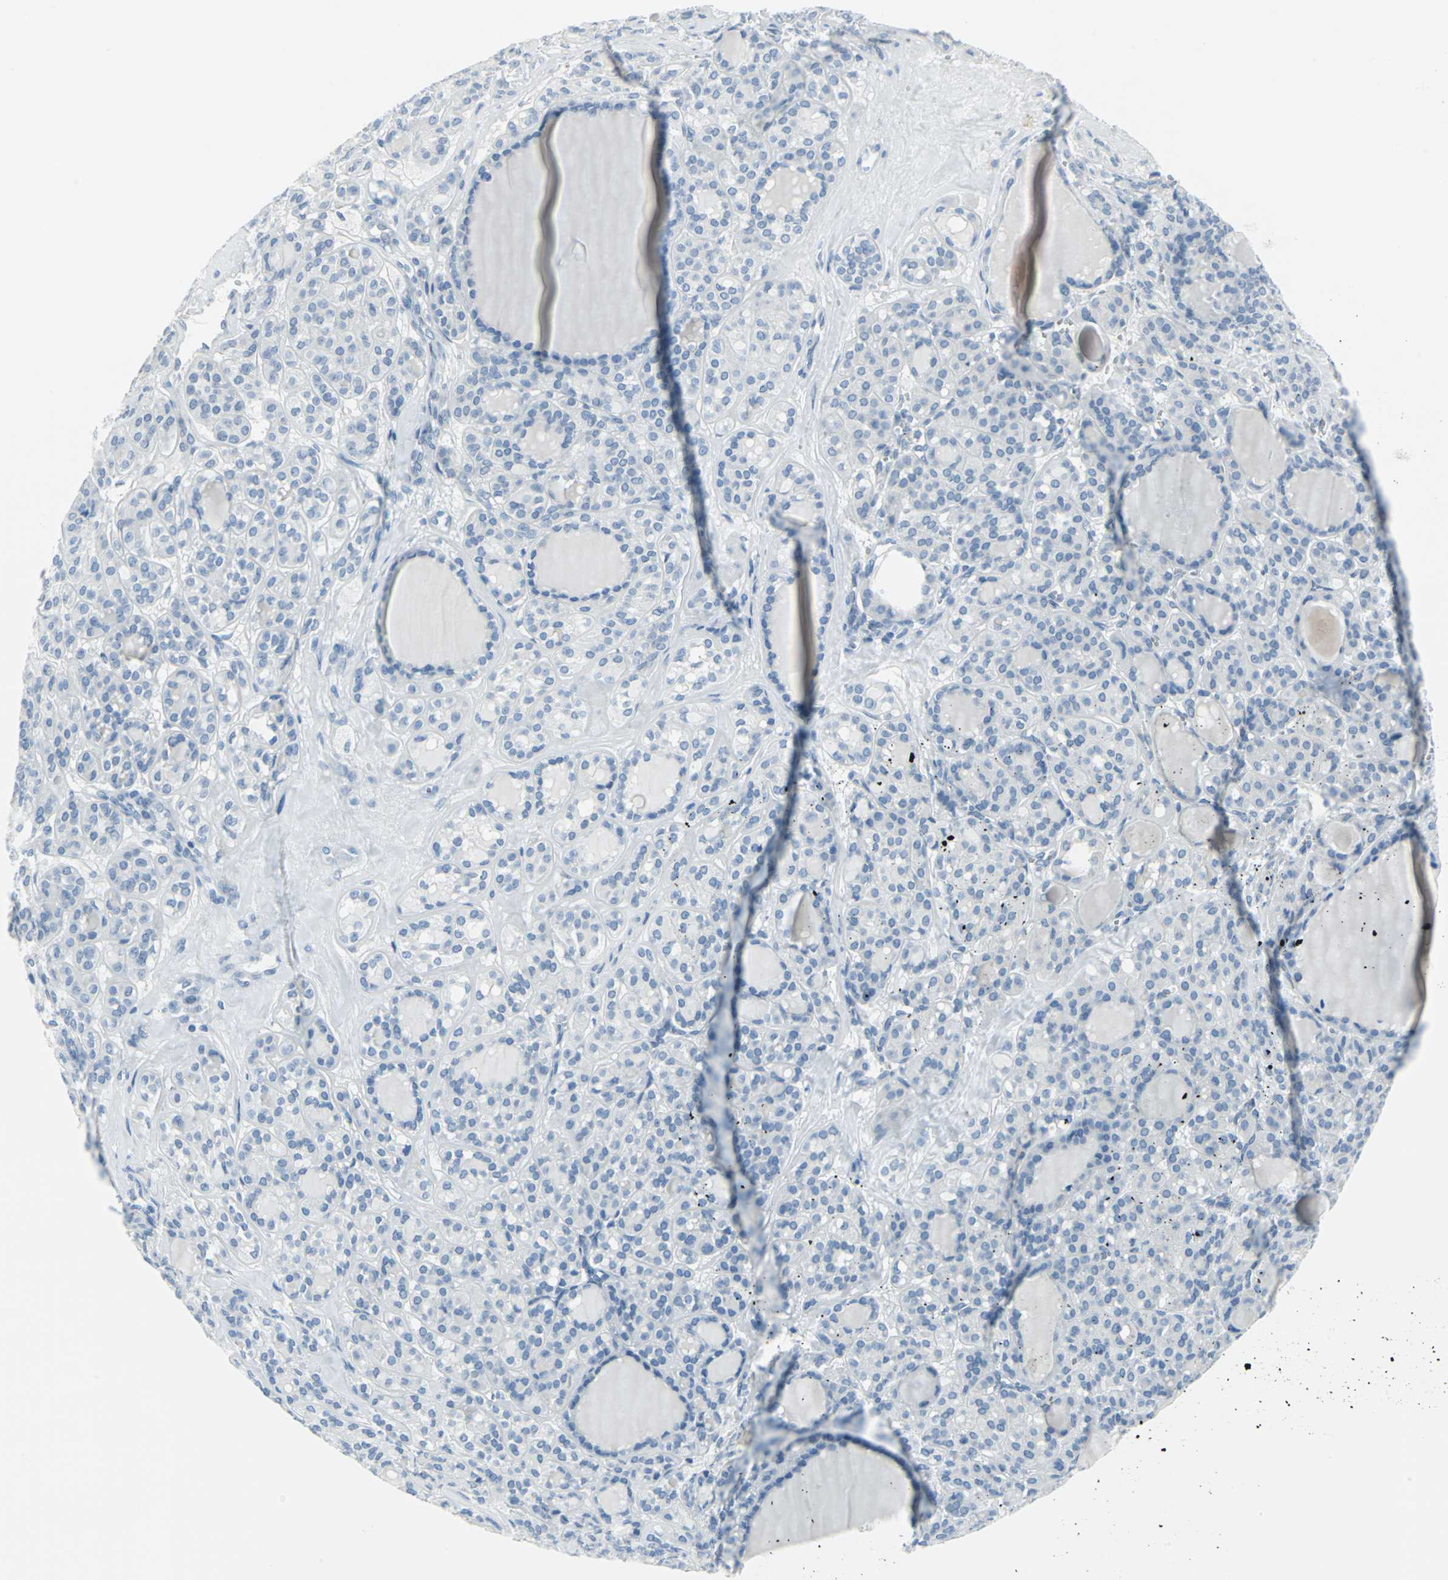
{"staining": {"intensity": "negative", "quantity": "none", "location": "none"}, "tissue": "thyroid cancer", "cell_type": "Tumor cells", "image_type": "cancer", "snomed": [{"axis": "morphology", "description": "Follicular adenoma carcinoma, NOS"}, {"axis": "topography", "description": "Thyroid gland"}], "caption": "Tumor cells show no significant expression in thyroid follicular adenoma carcinoma.", "gene": "CYB5A", "patient": {"sex": "female", "age": 71}}